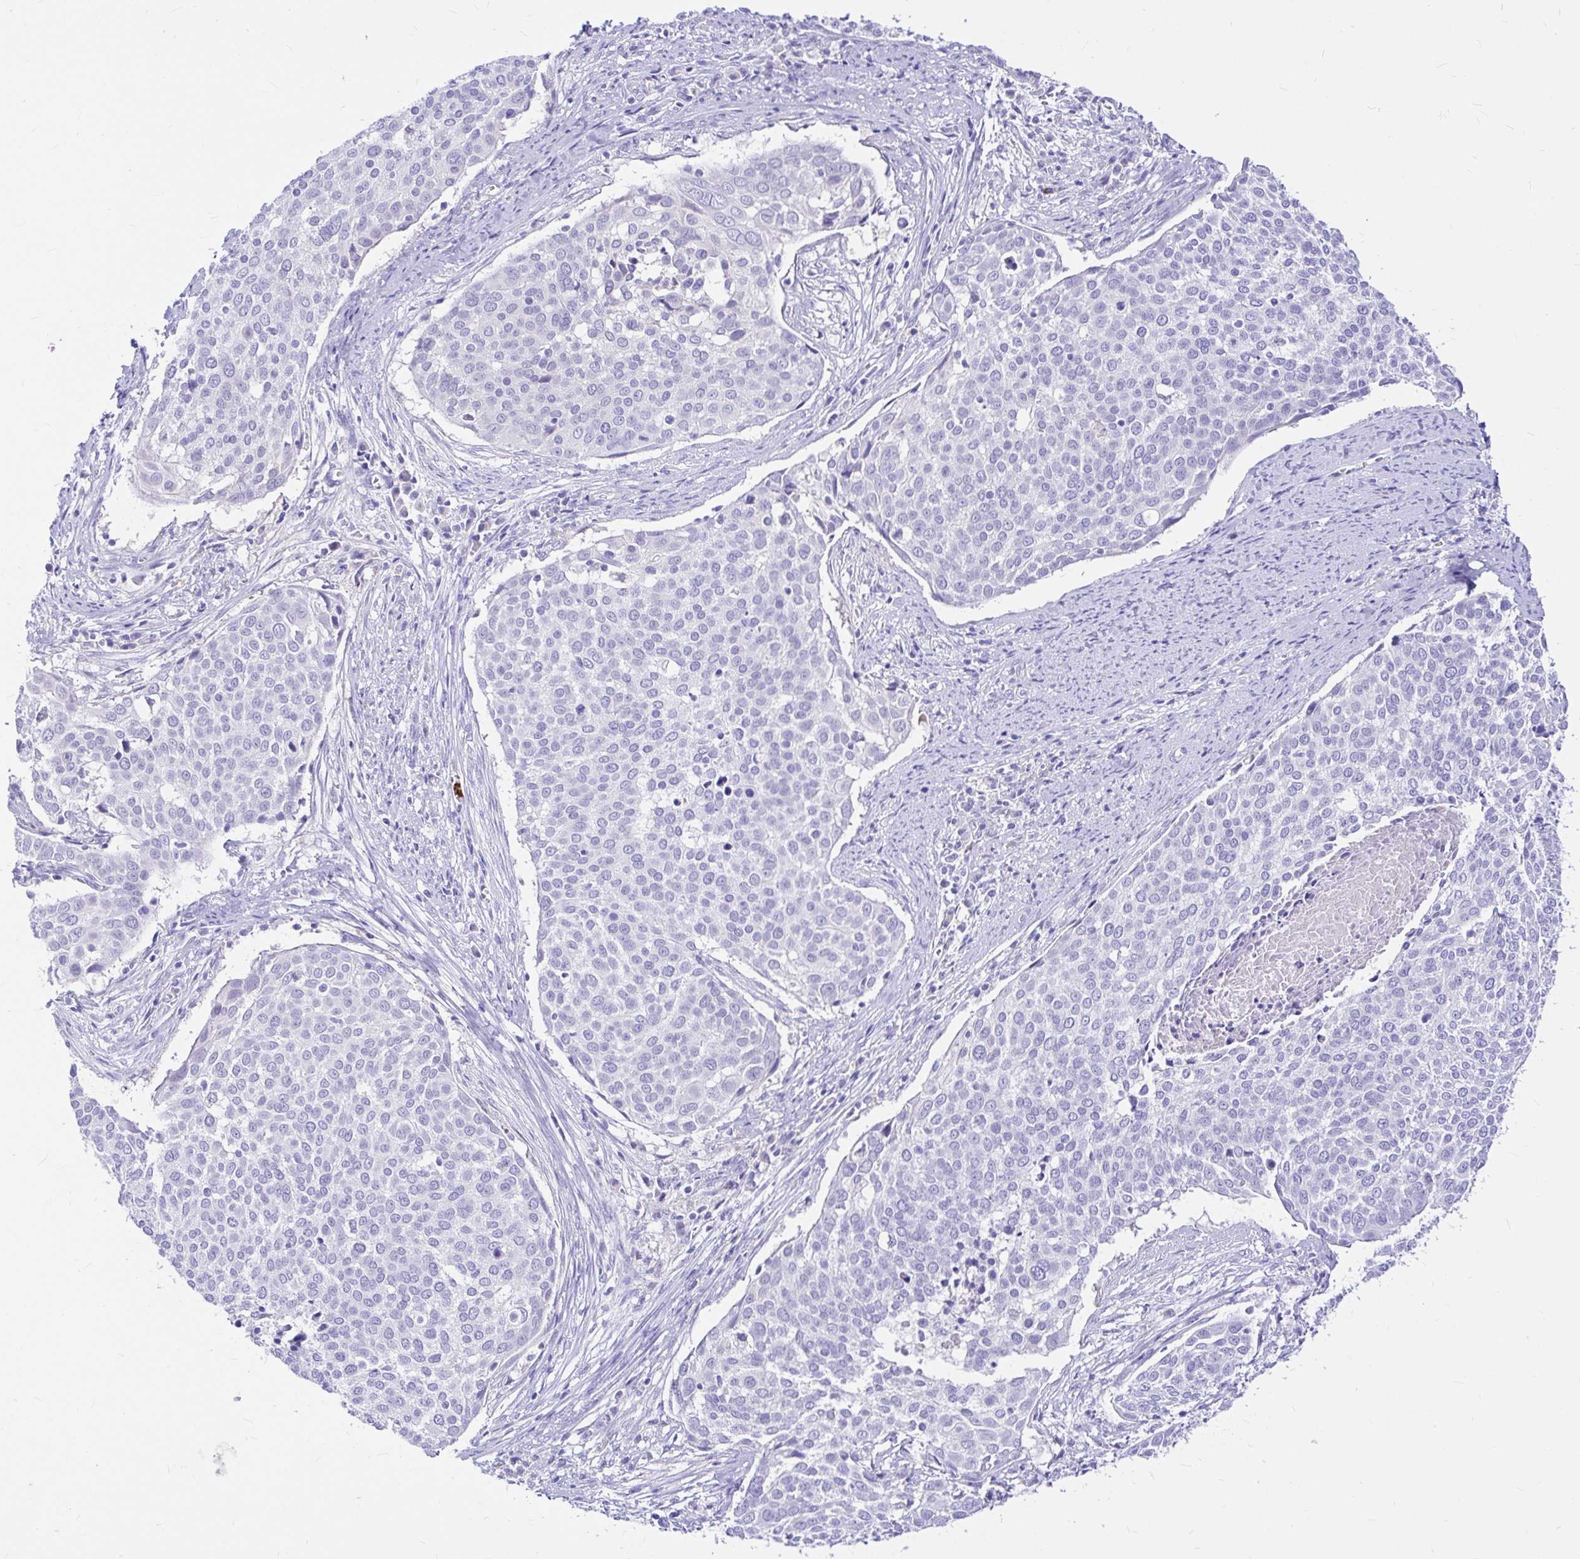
{"staining": {"intensity": "negative", "quantity": "none", "location": "none"}, "tissue": "cervical cancer", "cell_type": "Tumor cells", "image_type": "cancer", "snomed": [{"axis": "morphology", "description": "Squamous cell carcinoma, NOS"}, {"axis": "topography", "description": "Cervix"}], "caption": "The IHC photomicrograph has no significant expression in tumor cells of squamous cell carcinoma (cervical) tissue. (DAB (3,3'-diaminobenzidine) IHC, high magnification).", "gene": "CLEC1B", "patient": {"sex": "female", "age": 39}}